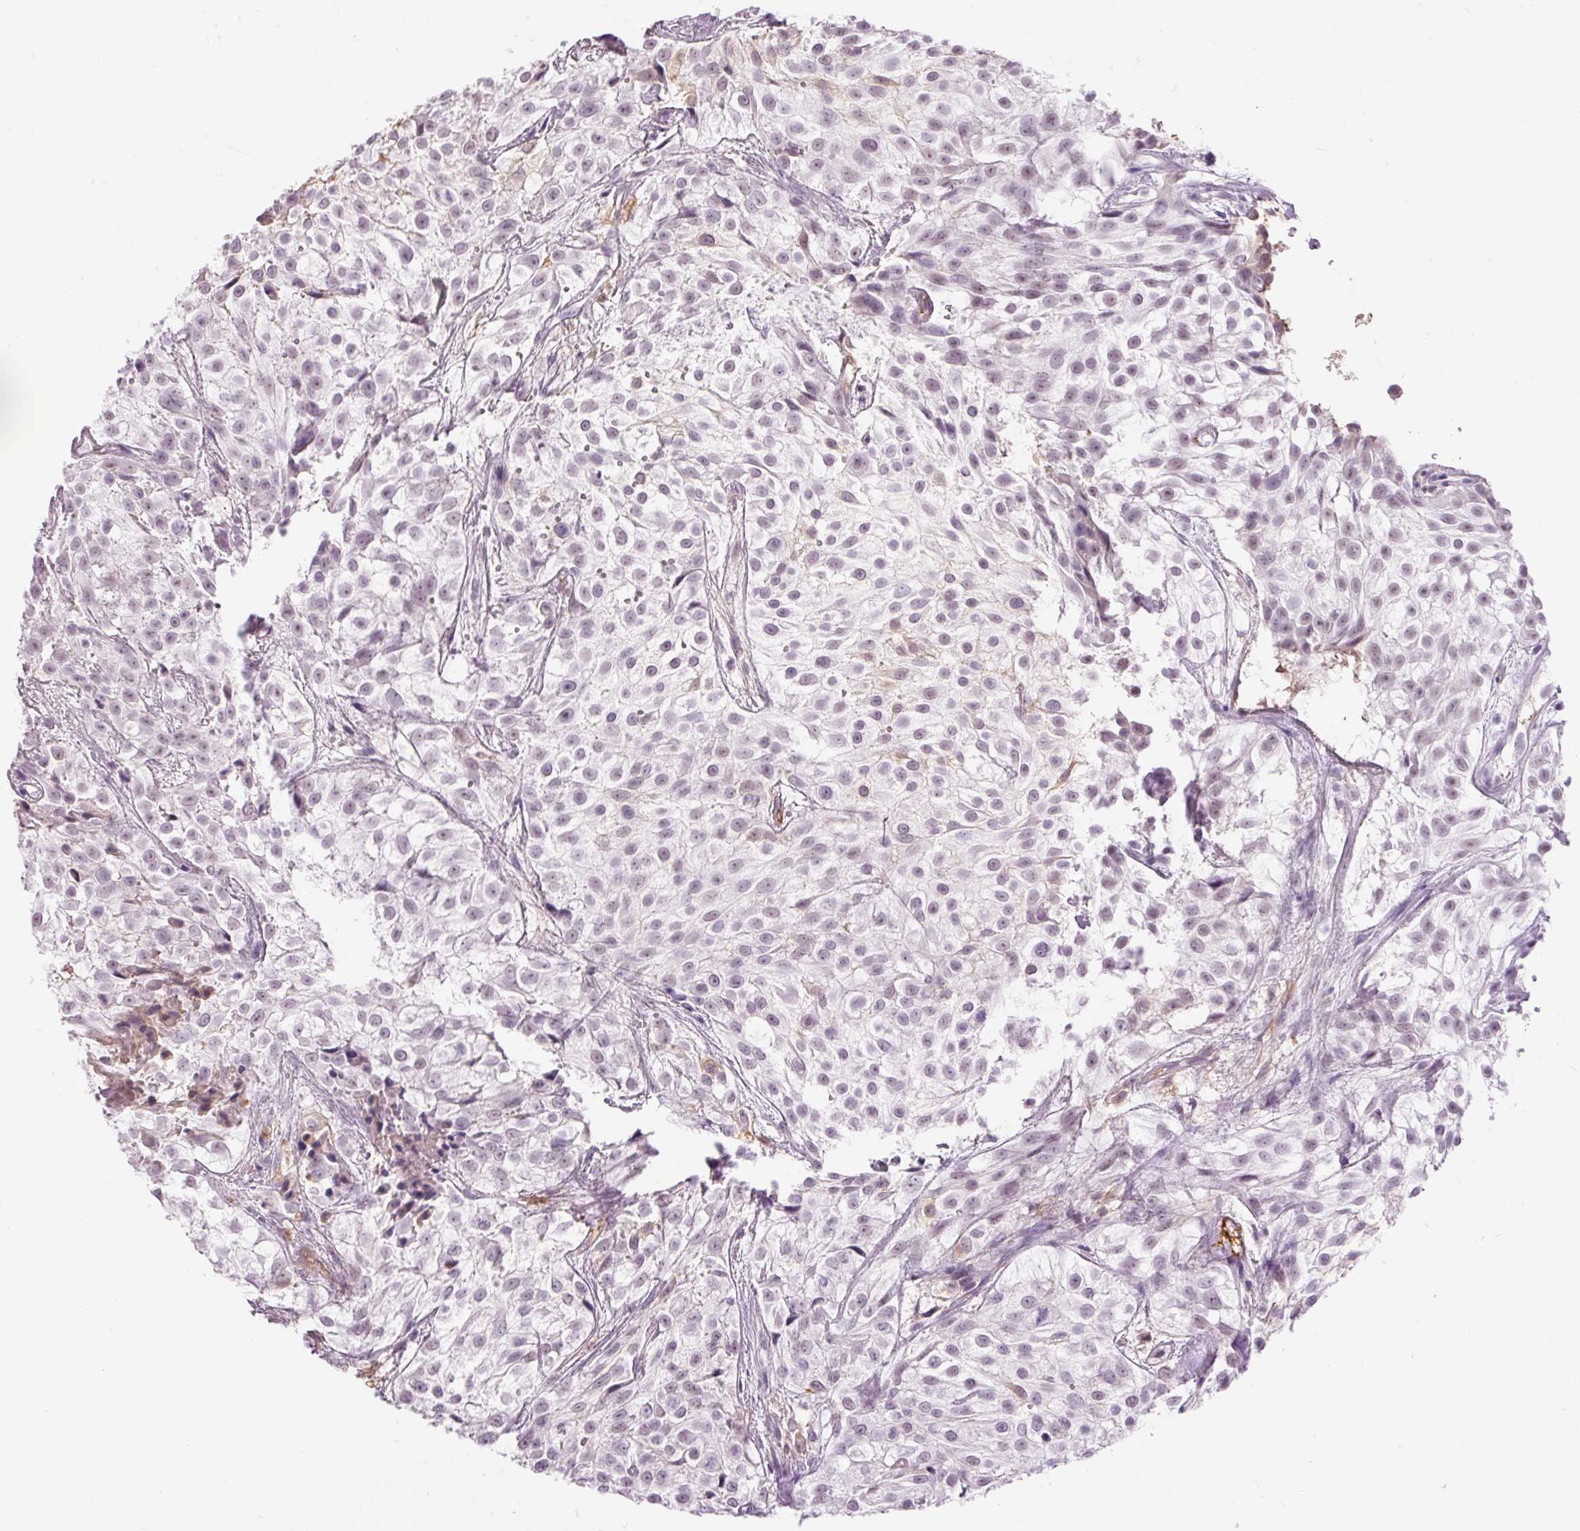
{"staining": {"intensity": "weak", "quantity": "<25%", "location": "nuclear"}, "tissue": "urothelial cancer", "cell_type": "Tumor cells", "image_type": "cancer", "snomed": [{"axis": "morphology", "description": "Urothelial carcinoma, High grade"}, {"axis": "topography", "description": "Urinary bladder"}], "caption": "The histopathology image demonstrates no staining of tumor cells in urothelial carcinoma (high-grade). (DAB immunohistochemistry visualized using brightfield microscopy, high magnification).", "gene": "PRPF38B", "patient": {"sex": "male", "age": 56}}